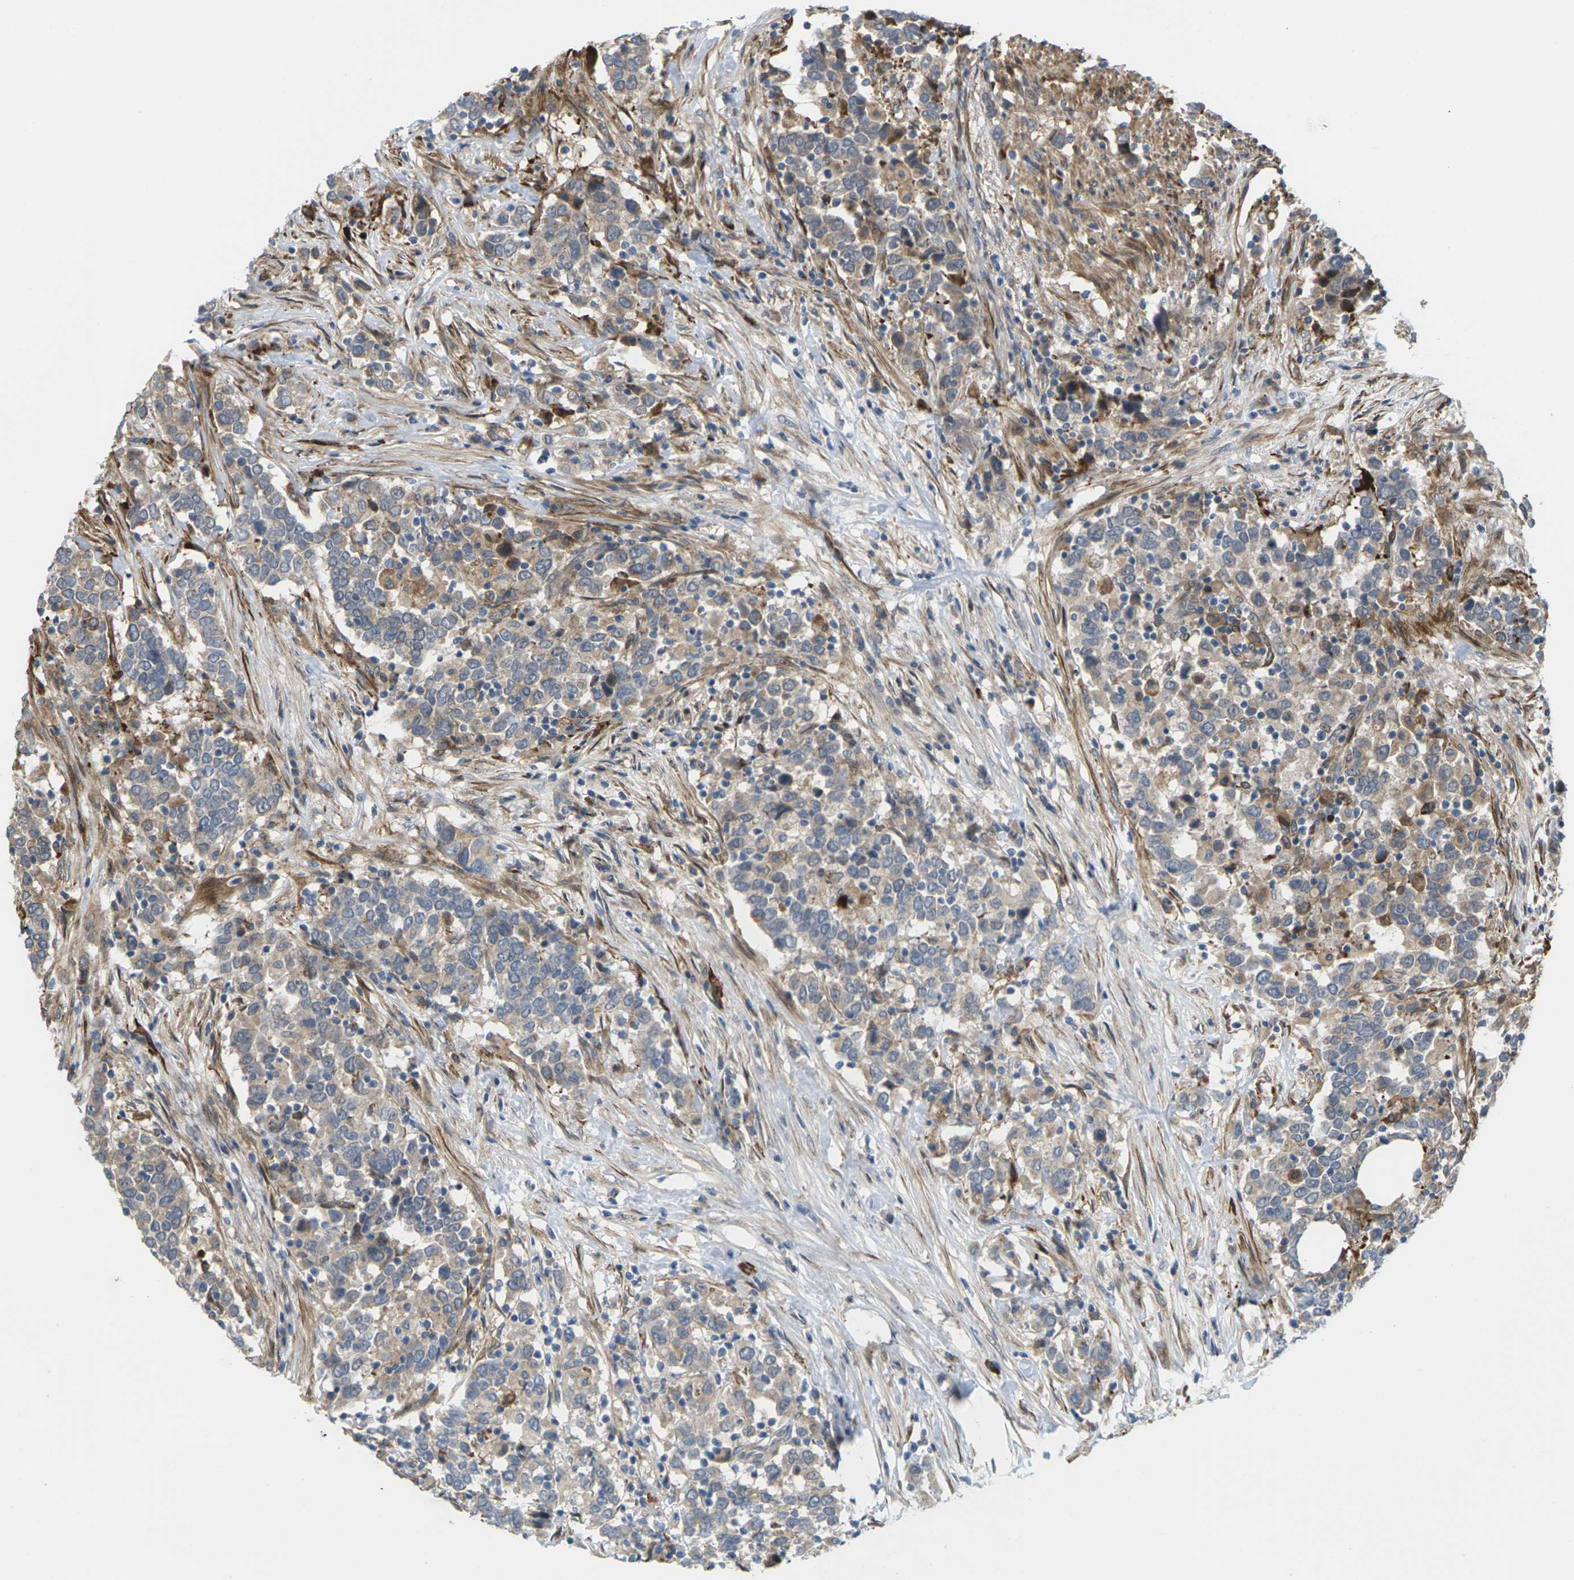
{"staining": {"intensity": "moderate", "quantity": "25%-75%", "location": "cytoplasmic/membranous"}, "tissue": "urothelial cancer", "cell_type": "Tumor cells", "image_type": "cancer", "snomed": [{"axis": "morphology", "description": "Urothelial carcinoma, High grade"}, {"axis": "topography", "description": "Urinary bladder"}], "caption": "High-grade urothelial carcinoma stained for a protein shows moderate cytoplasmic/membranous positivity in tumor cells.", "gene": "ROBO1", "patient": {"sex": "male", "age": 61}}